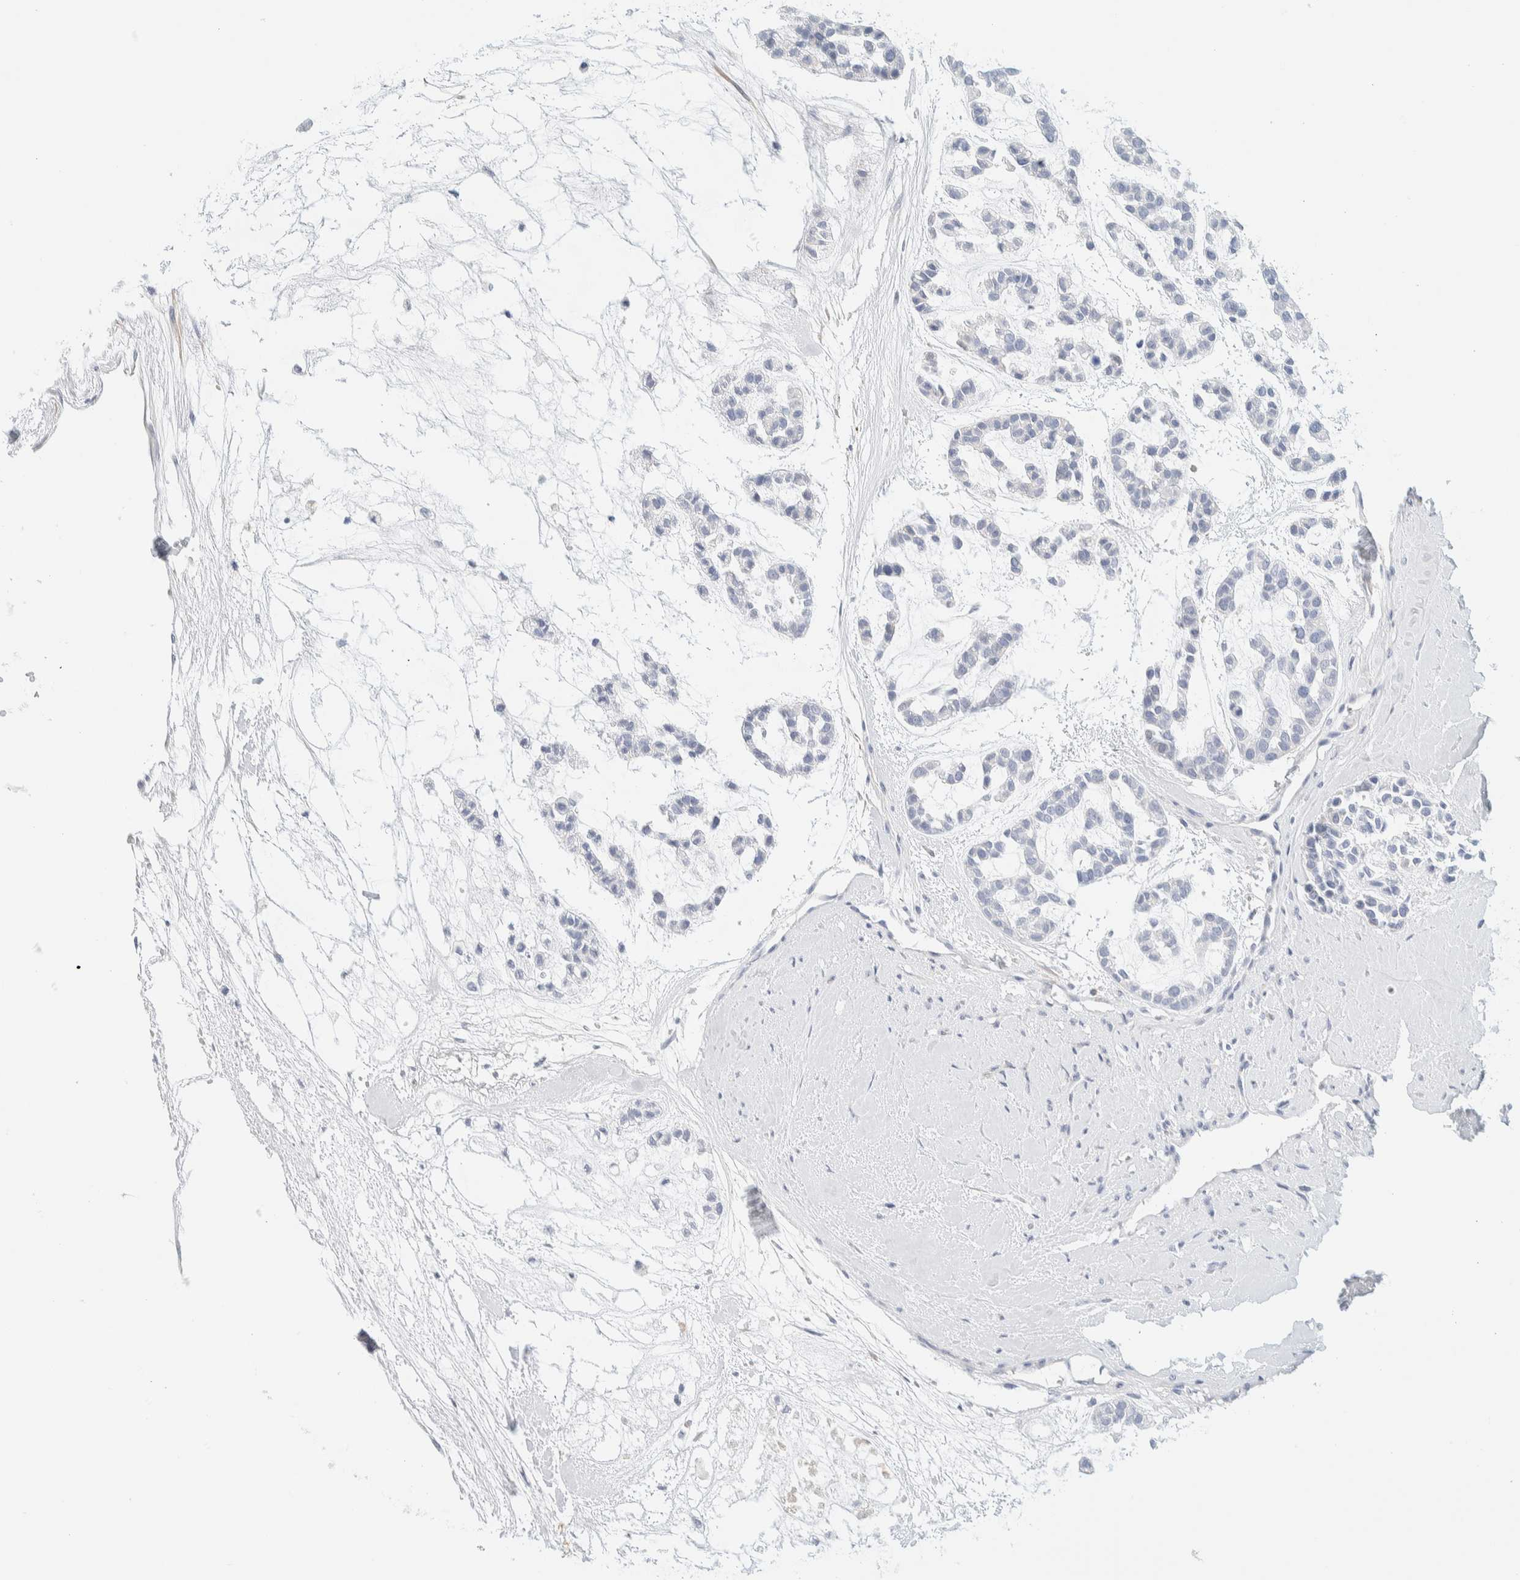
{"staining": {"intensity": "negative", "quantity": "none", "location": "none"}, "tissue": "head and neck cancer", "cell_type": "Tumor cells", "image_type": "cancer", "snomed": [{"axis": "morphology", "description": "Adenocarcinoma, NOS"}, {"axis": "morphology", "description": "Adenoma, NOS"}, {"axis": "topography", "description": "Head-Neck"}], "caption": "Immunohistochemistry (IHC) image of human head and neck cancer stained for a protein (brown), which displays no positivity in tumor cells.", "gene": "ATCAY", "patient": {"sex": "female", "age": 55}}